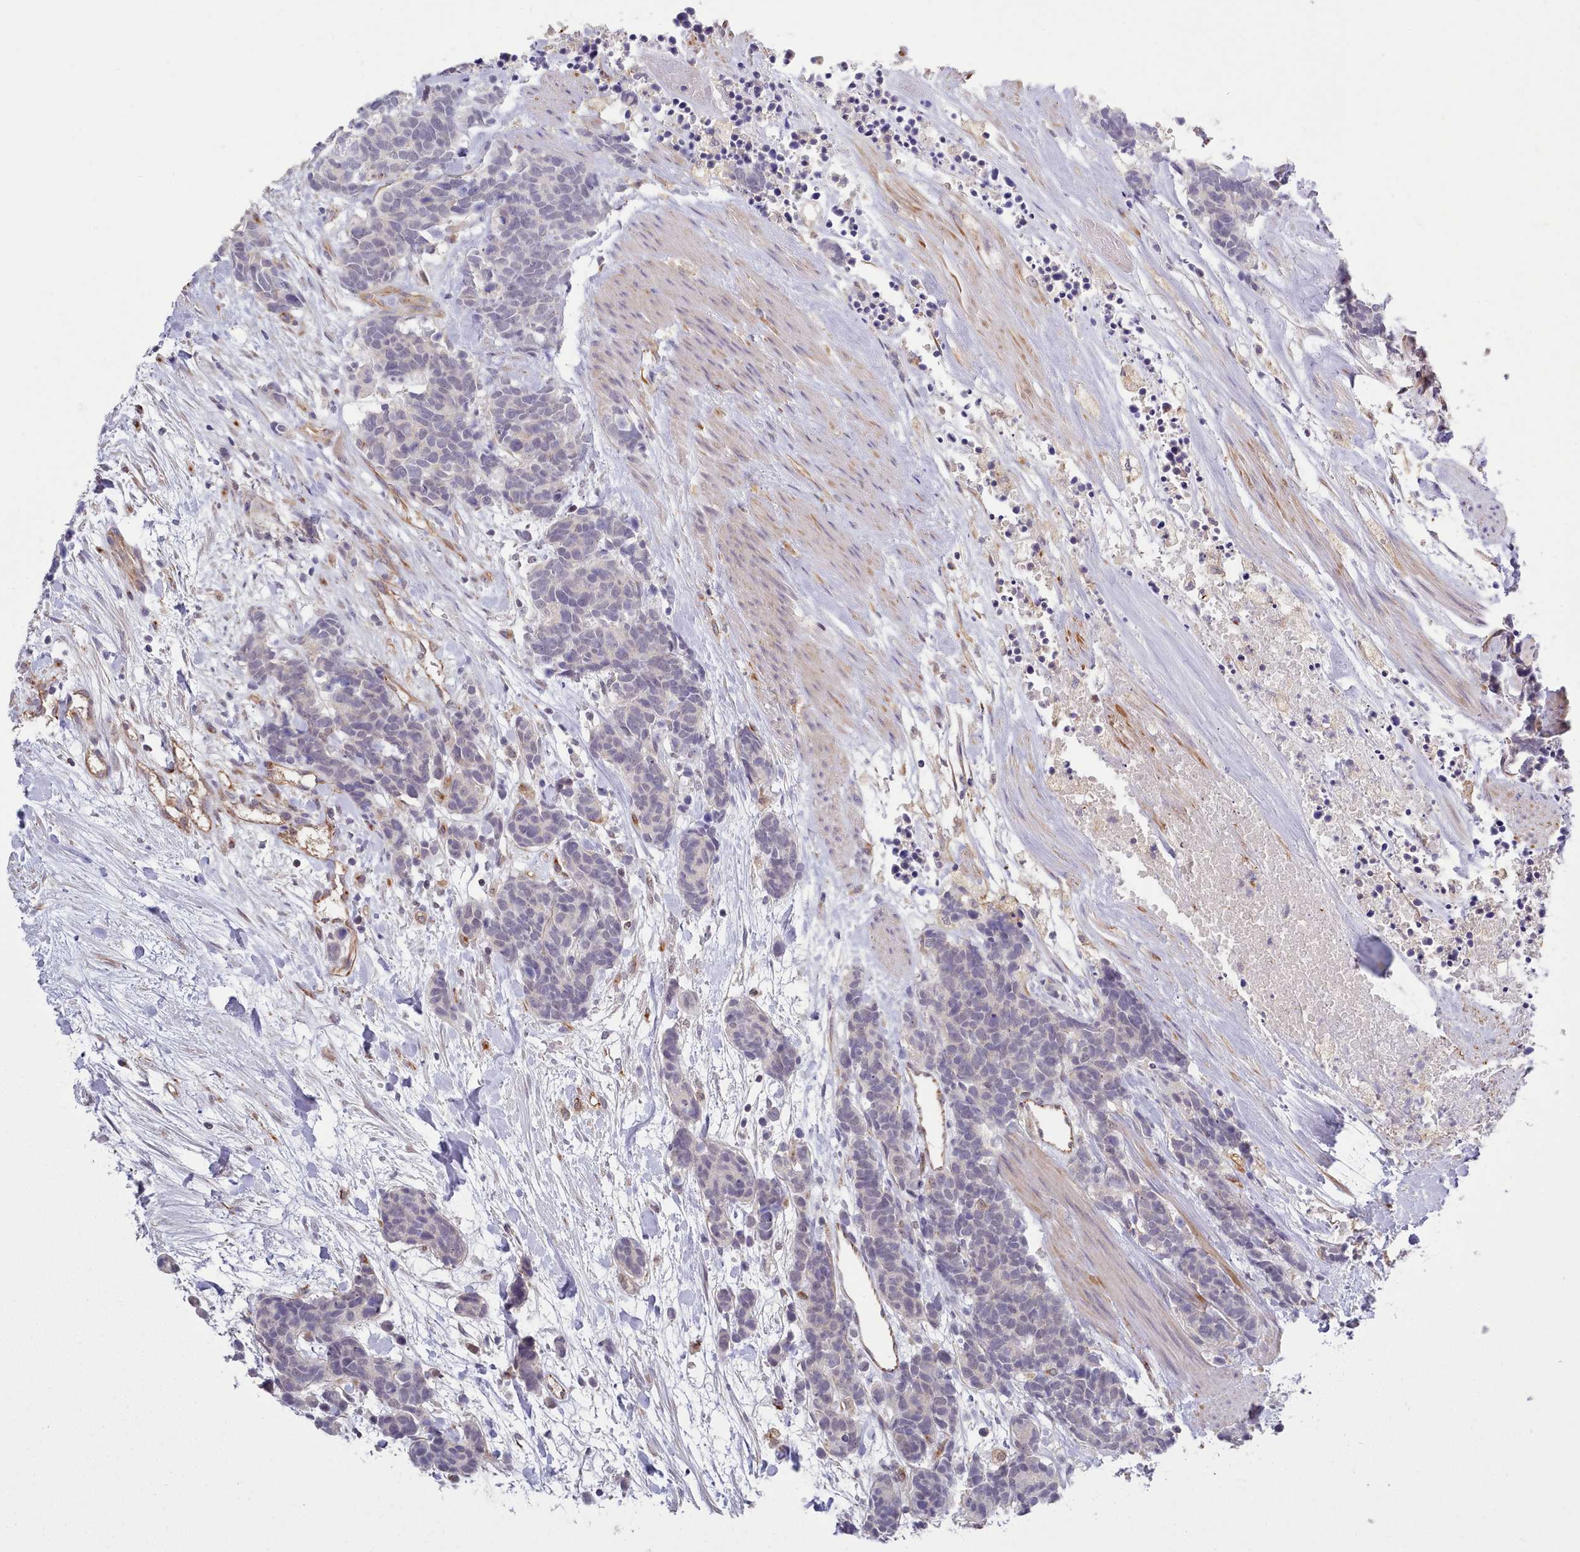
{"staining": {"intensity": "negative", "quantity": "none", "location": "none"}, "tissue": "carcinoid", "cell_type": "Tumor cells", "image_type": "cancer", "snomed": [{"axis": "morphology", "description": "Carcinoma, NOS"}, {"axis": "morphology", "description": "Carcinoid, malignant, NOS"}, {"axis": "topography", "description": "Prostate"}], "caption": "An immunohistochemistry micrograph of carcinoid is shown. There is no staining in tumor cells of carcinoid.", "gene": "ZC3H13", "patient": {"sex": "male", "age": 57}}